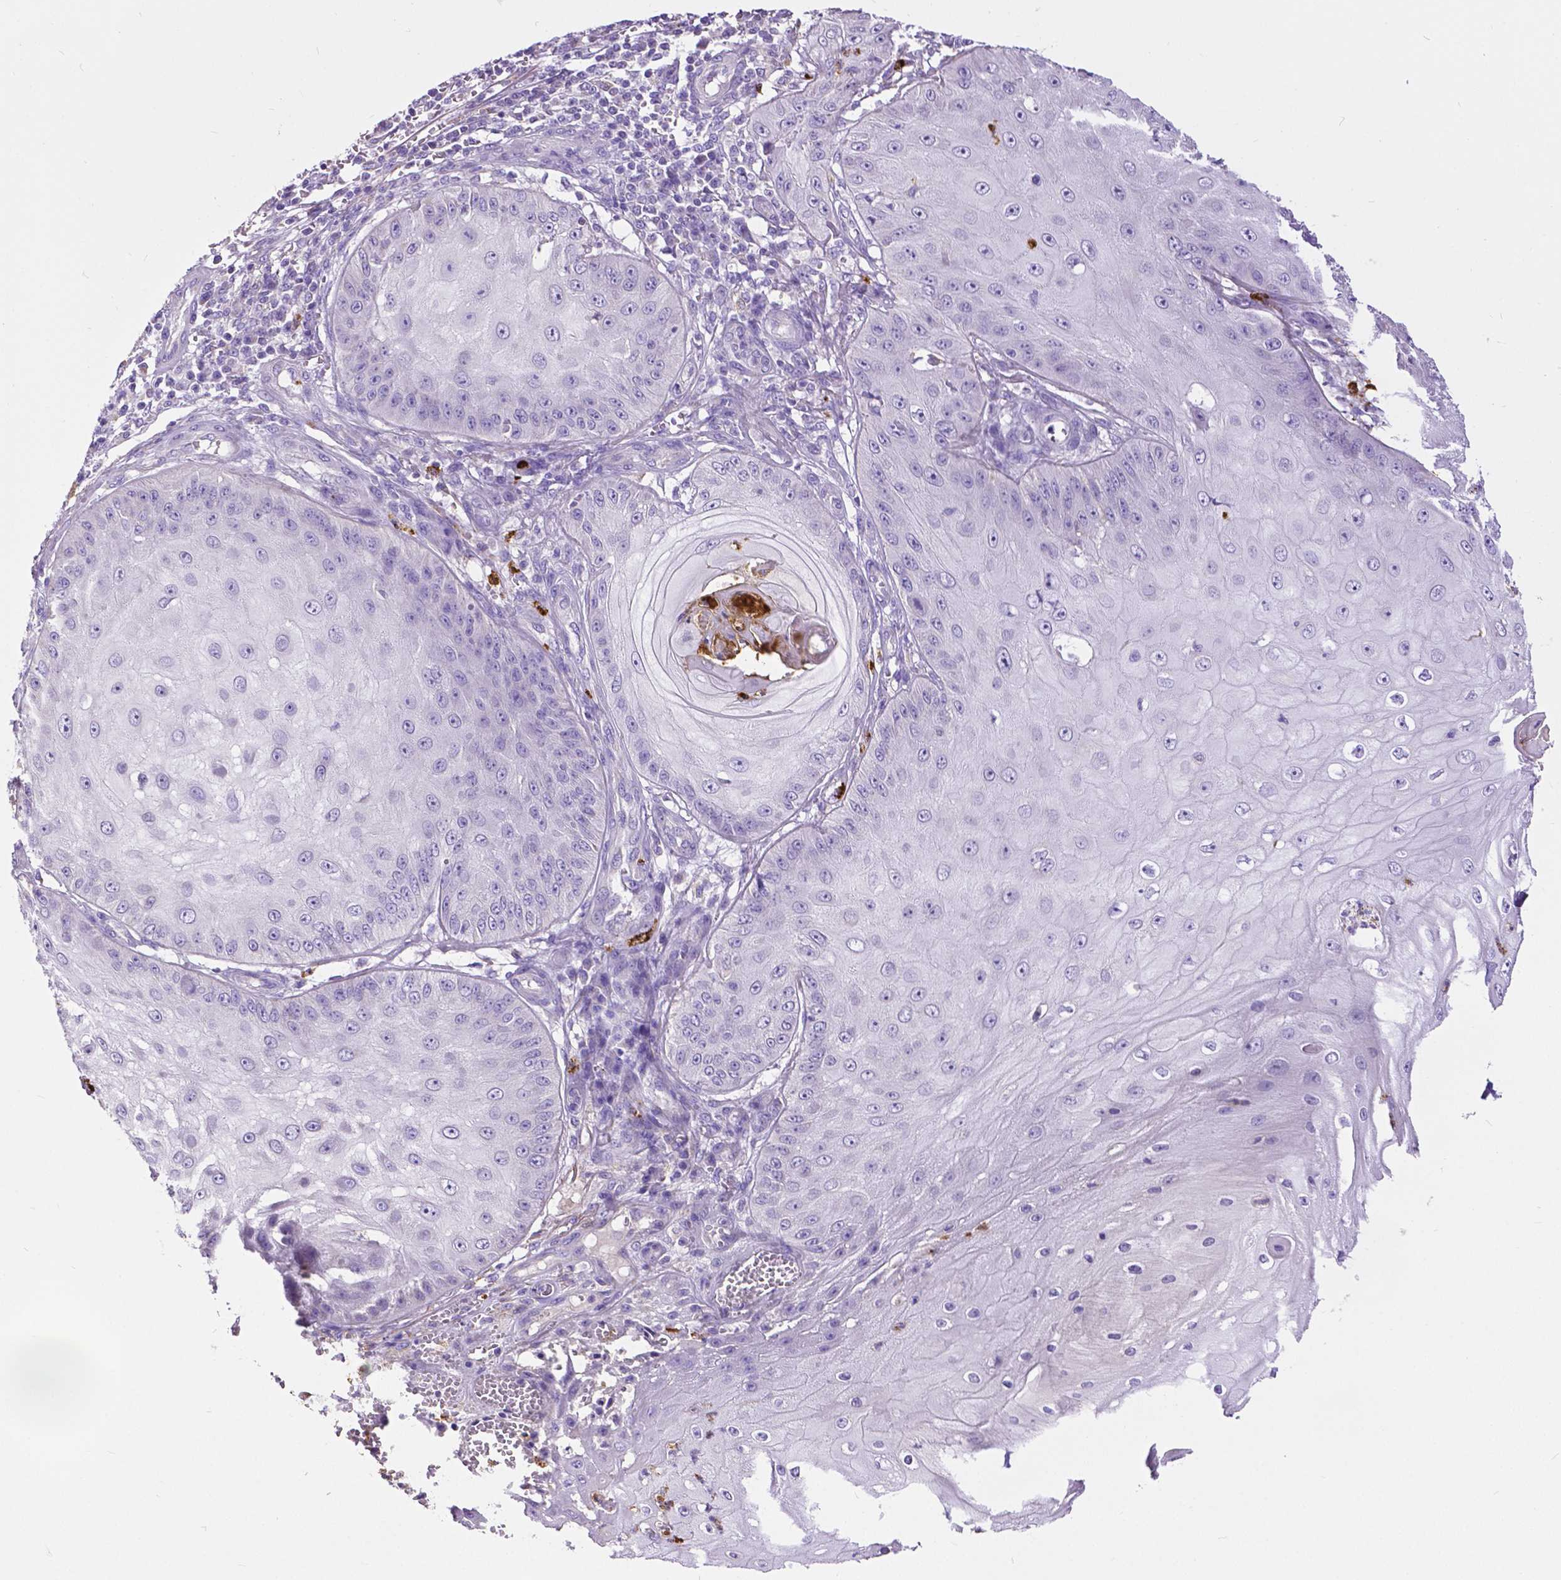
{"staining": {"intensity": "negative", "quantity": "none", "location": "none"}, "tissue": "skin cancer", "cell_type": "Tumor cells", "image_type": "cancer", "snomed": [{"axis": "morphology", "description": "Squamous cell carcinoma, NOS"}, {"axis": "topography", "description": "Skin"}], "caption": "DAB (3,3'-diaminobenzidine) immunohistochemical staining of human skin squamous cell carcinoma displays no significant expression in tumor cells.", "gene": "MMP9", "patient": {"sex": "male", "age": 70}}